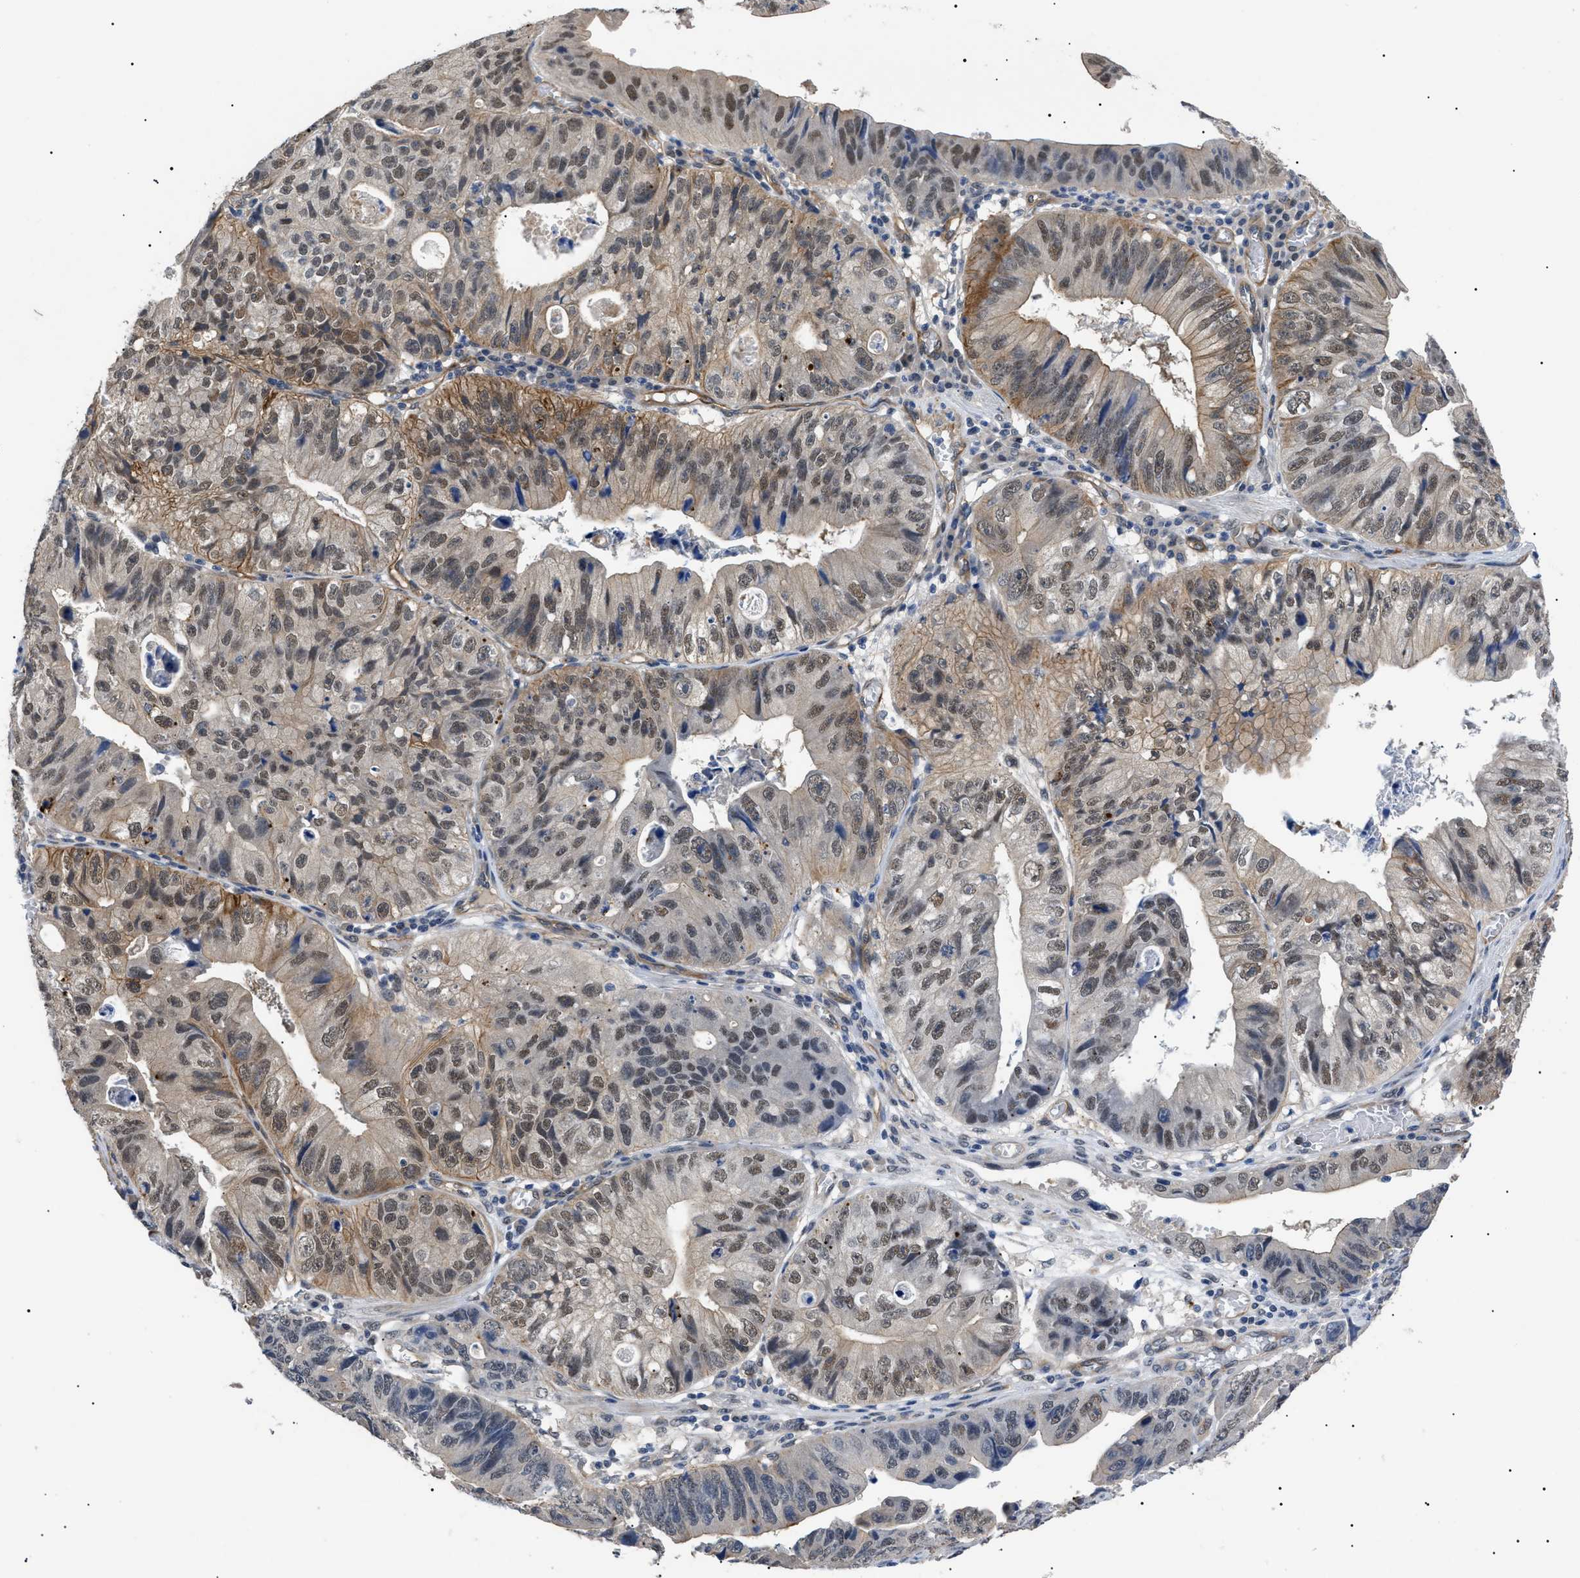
{"staining": {"intensity": "moderate", "quantity": "25%-75%", "location": "cytoplasmic/membranous,nuclear"}, "tissue": "stomach cancer", "cell_type": "Tumor cells", "image_type": "cancer", "snomed": [{"axis": "morphology", "description": "Adenocarcinoma, NOS"}, {"axis": "topography", "description": "Stomach"}], "caption": "Adenocarcinoma (stomach) stained with immunohistochemistry shows moderate cytoplasmic/membranous and nuclear expression in about 25%-75% of tumor cells.", "gene": "CRCP", "patient": {"sex": "male", "age": 59}}